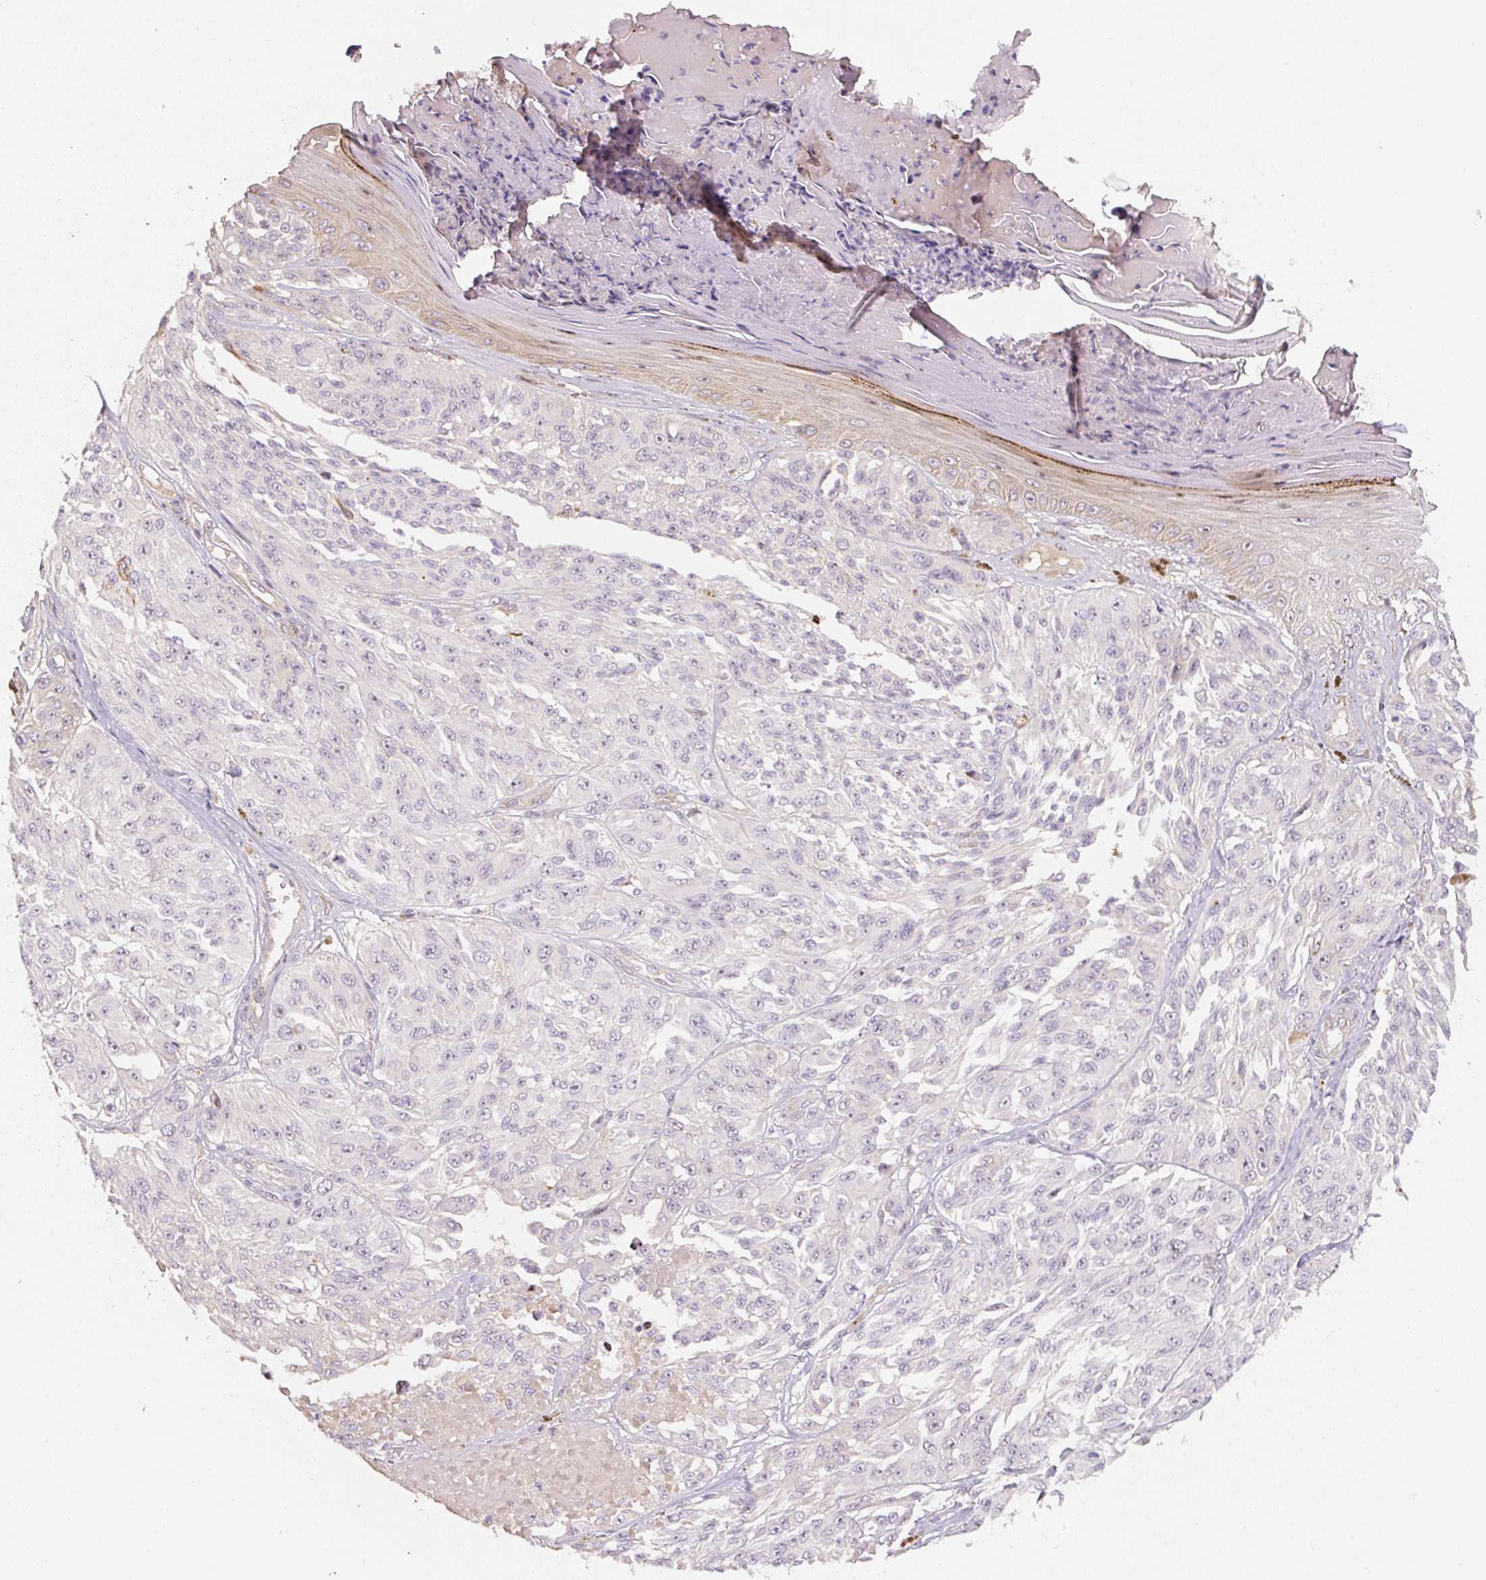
{"staining": {"intensity": "negative", "quantity": "none", "location": "none"}, "tissue": "melanoma", "cell_type": "Tumor cells", "image_type": "cancer", "snomed": [{"axis": "morphology", "description": "Malignant melanoma, NOS"}, {"axis": "topography", "description": "Skin"}], "caption": "Human melanoma stained for a protein using immunohistochemistry displays no expression in tumor cells.", "gene": "PWWP3B", "patient": {"sex": "male", "age": 94}}